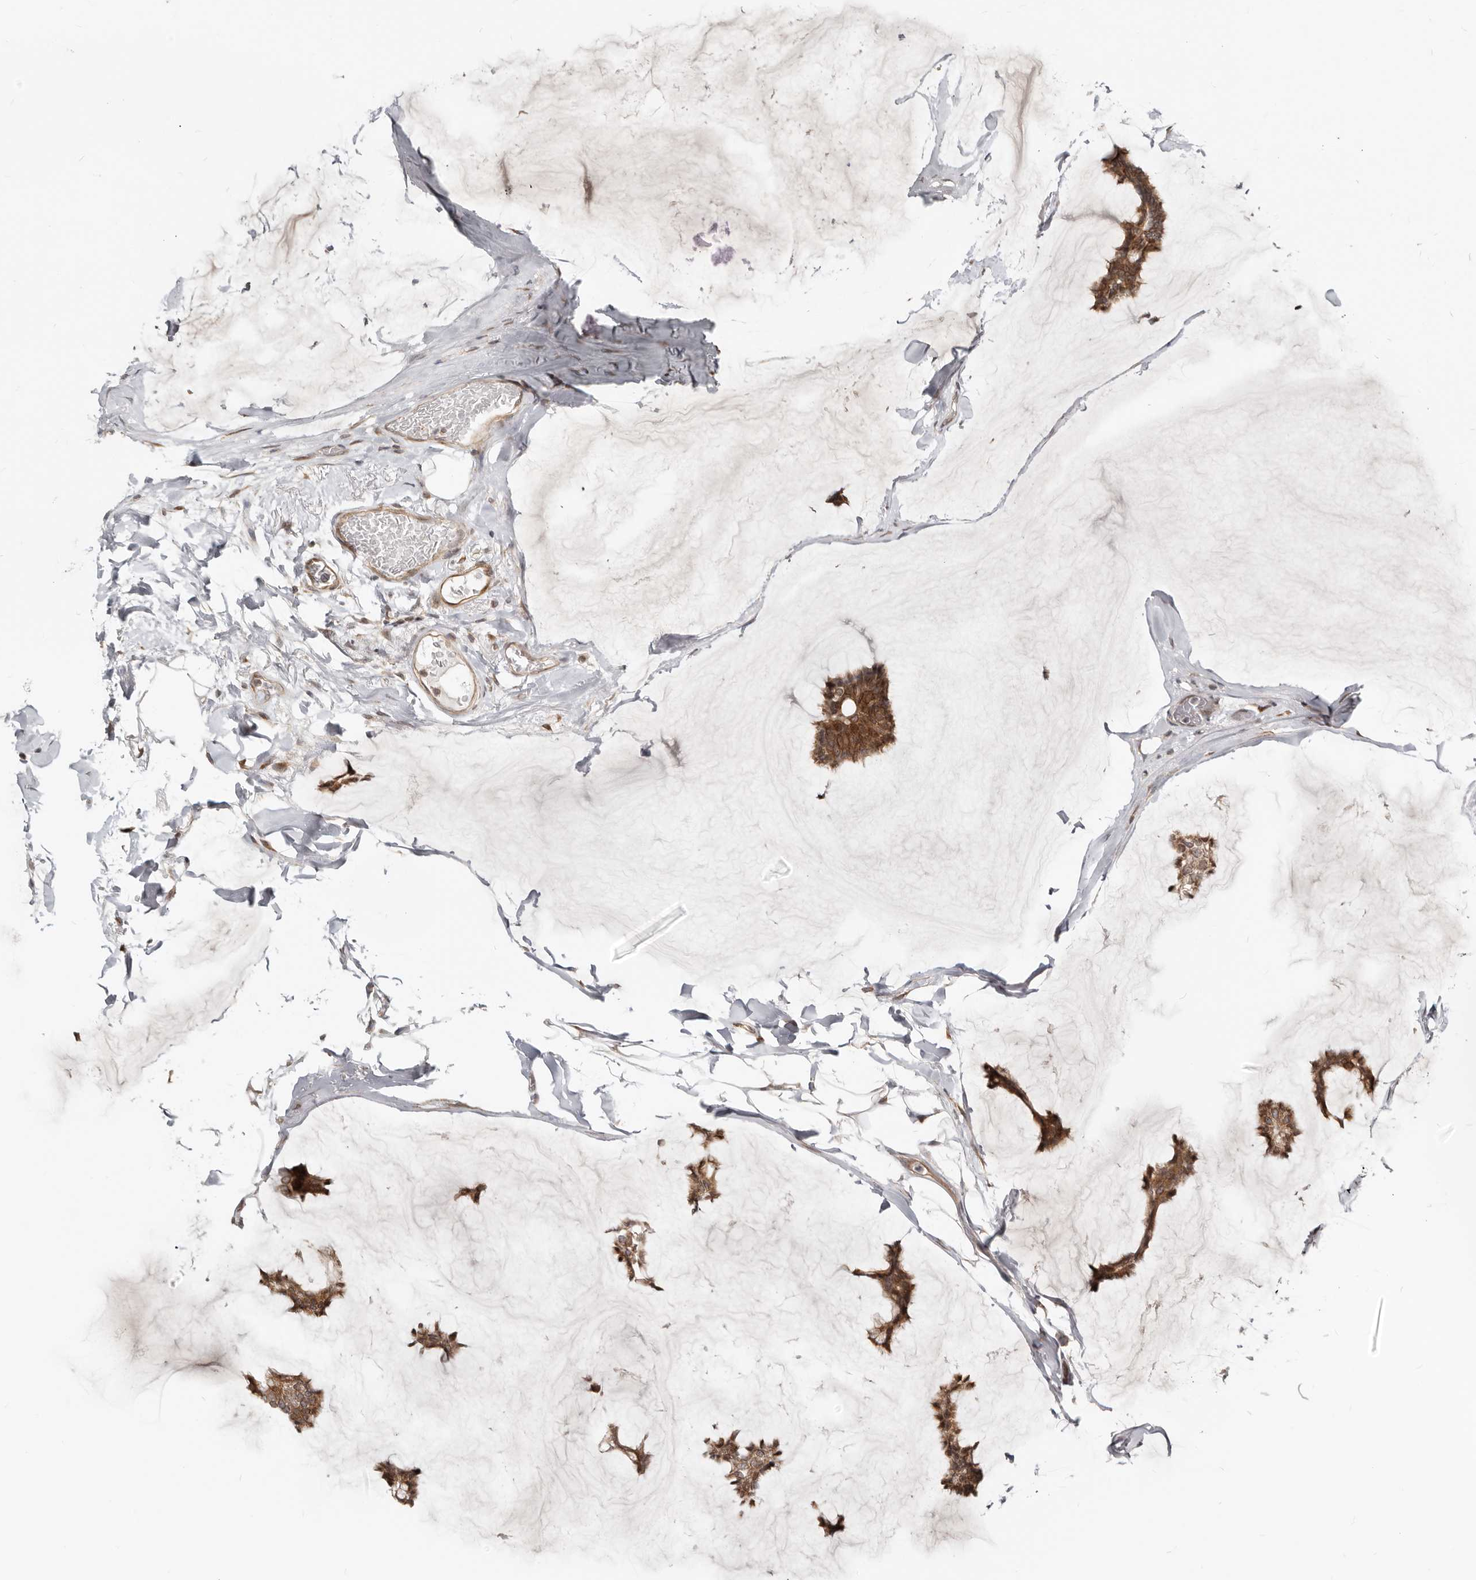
{"staining": {"intensity": "moderate", "quantity": ">75%", "location": "cytoplasmic/membranous,nuclear"}, "tissue": "breast cancer", "cell_type": "Tumor cells", "image_type": "cancer", "snomed": [{"axis": "morphology", "description": "Duct carcinoma"}, {"axis": "topography", "description": "Breast"}], "caption": "Breast cancer (intraductal carcinoma) was stained to show a protein in brown. There is medium levels of moderate cytoplasmic/membranous and nuclear staining in approximately >75% of tumor cells.", "gene": "NUP153", "patient": {"sex": "female", "age": 93}}